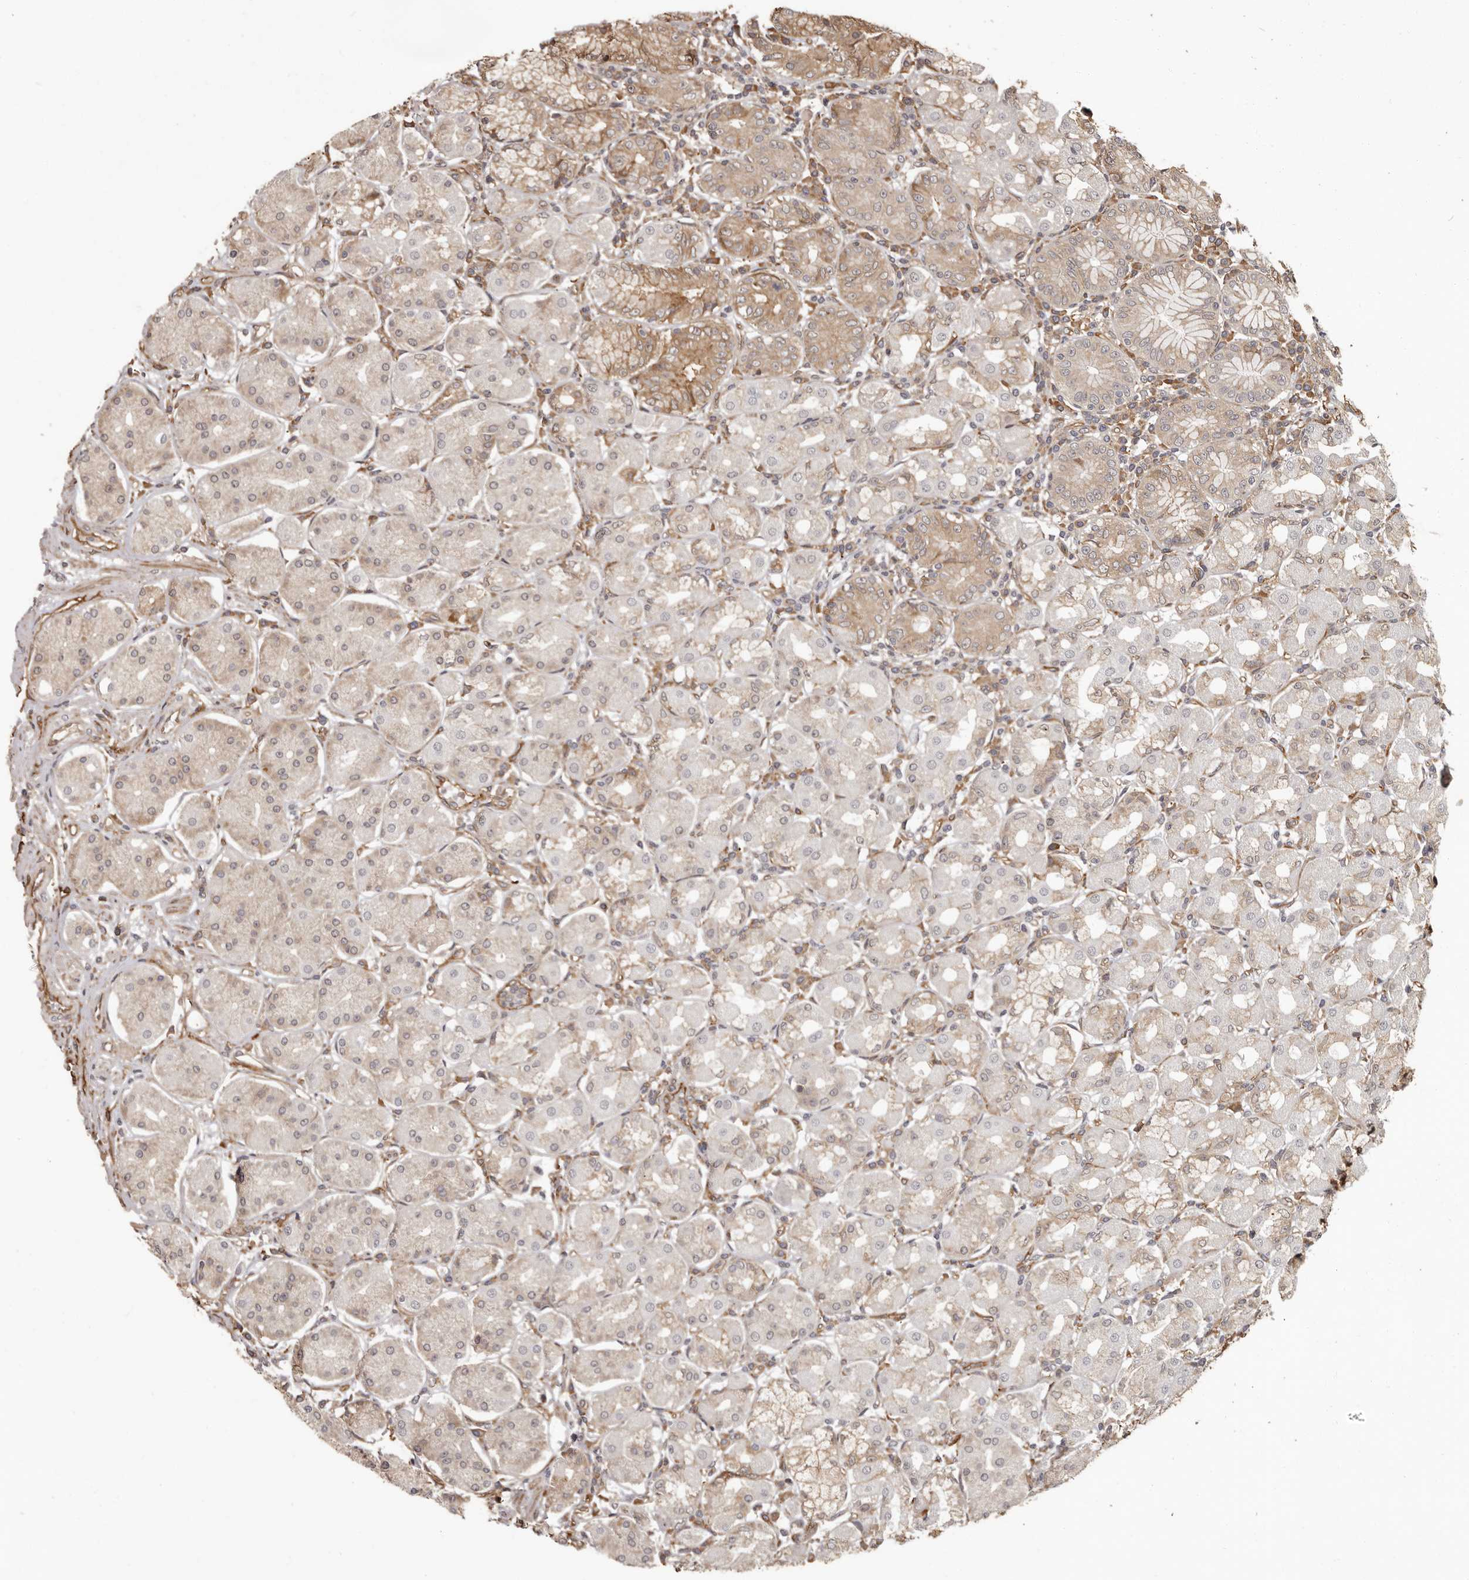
{"staining": {"intensity": "weak", "quantity": "25%-75%", "location": "cytoplasmic/membranous"}, "tissue": "stomach", "cell_type": "Glandular cells", "image_type": "normal", "snomed": [{"axis": "morphology", "description": "Normal tissue, NOS"}, {"axis": "topography", "description": "Stomach"}, {"axis": "topography", "description": "Stomach, lower"}], "caption": "A high-resolution micrograph shows immunohistochemistry staining of unremarkable stomach, which displays weak cytoplasmic/membranous expression in approximately 25%-75% of glandular cells.", "gene": "SLITRK6", "patient": {"sex": "female", "age": 56}}